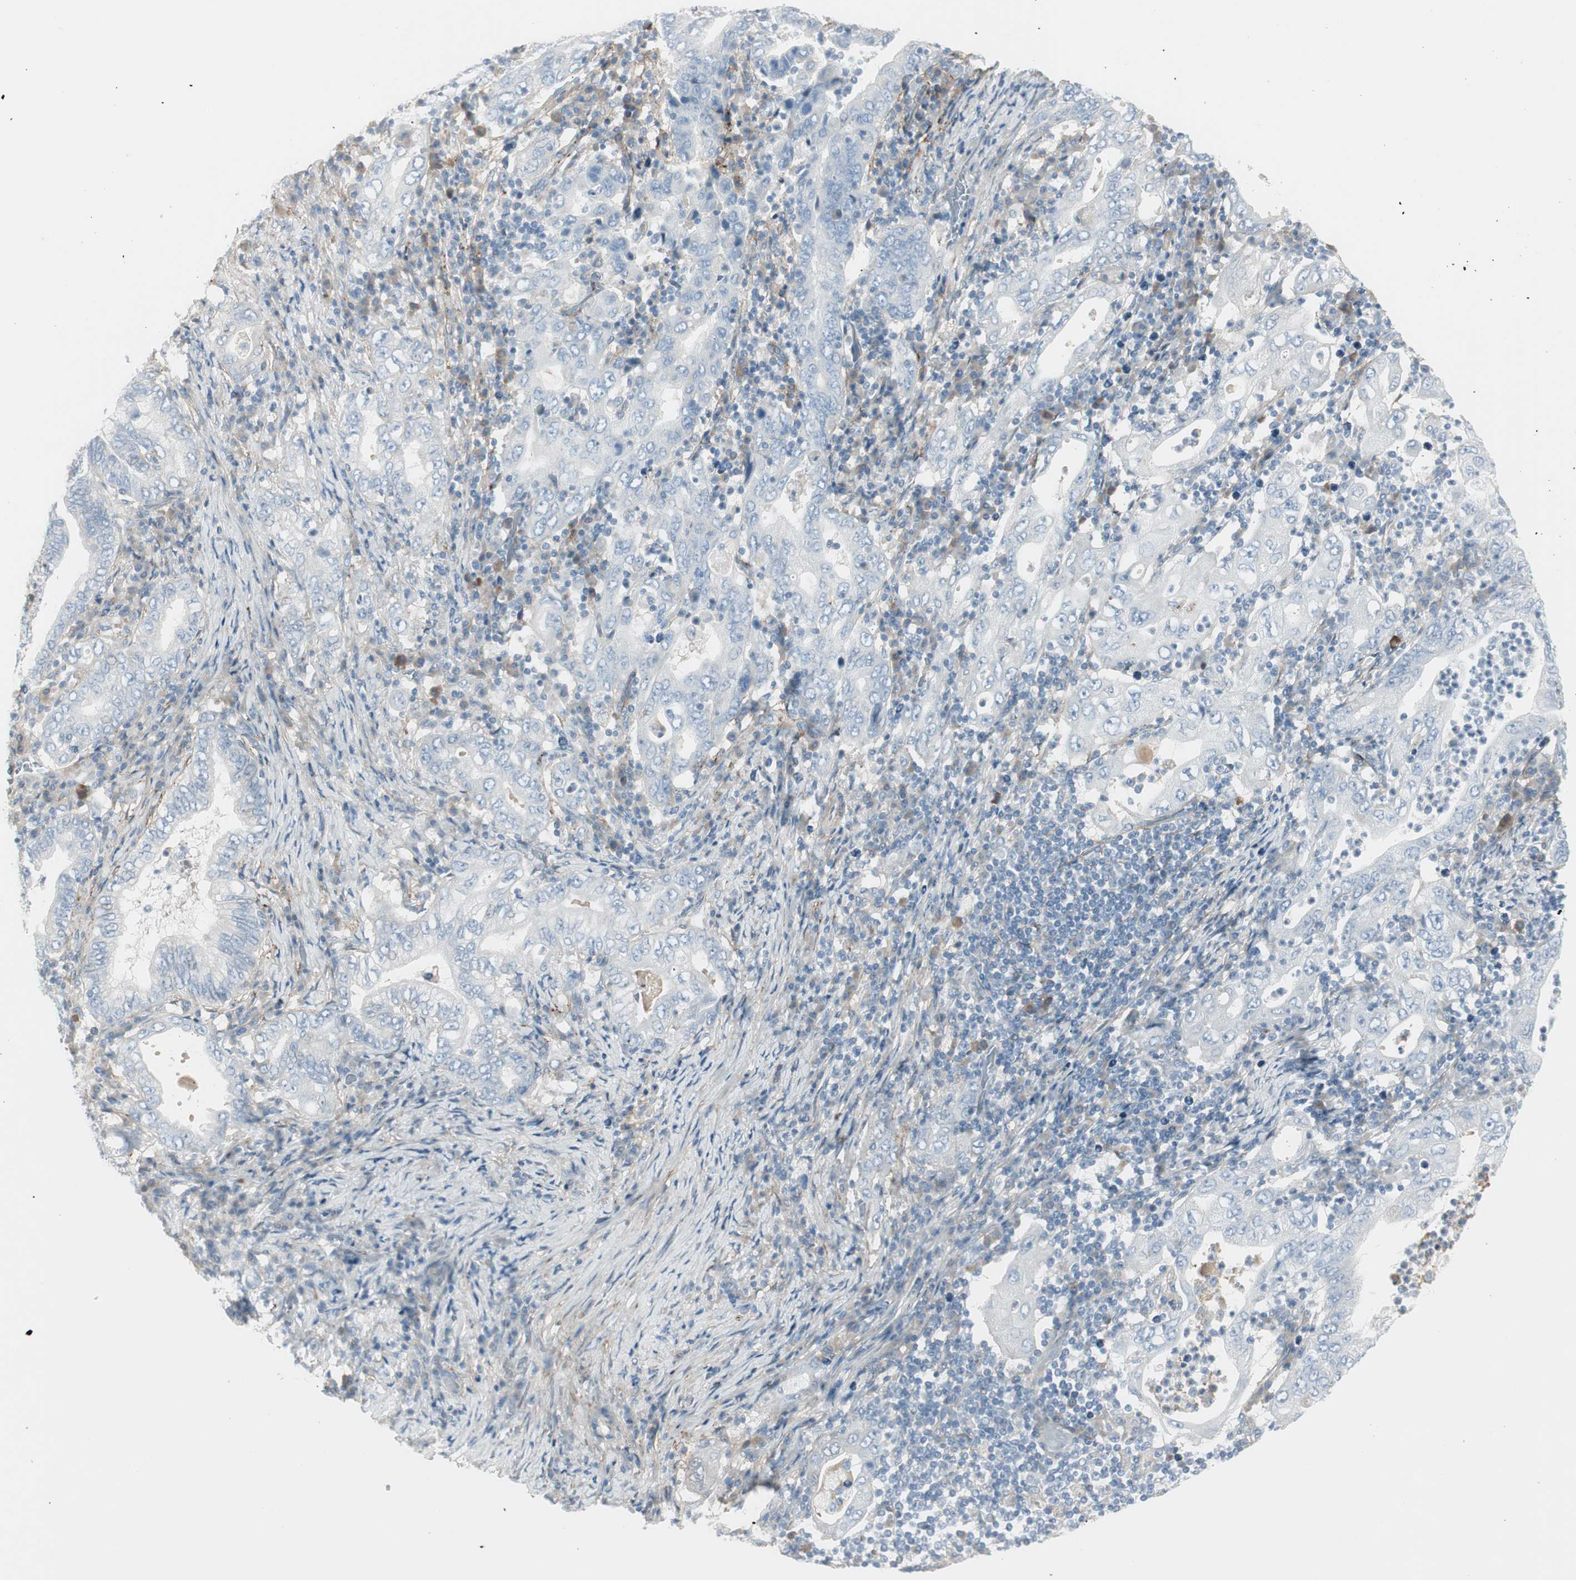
{"staining": {"intensity": "negative", "quantity": "none", "location": "none"}, "tissue": "stomach cancer", "cell_type": "Tumor cells", "image_type": "cancer", "snomed": [{"axis": "morphology", "description": "Normal tissue, NOS"}, {"axis": "morphology", "description": "Adenocarcinoma, NOS"}, {"axis": "topography", "description": "Esophagus"}, {"axis": "topography", "description": "Stomach, upper"}, {"axis": "topography", "description": "Peripheral nerve tissue"}], "caption": "A high-resolution photomicrograph shows immunohistochemistry staining of adenocarcinoma (stomach), which displays no significant expression in tumor cells.", "gene": "CACNA2D1", "patient": {"sex": "male", "age": 62}}